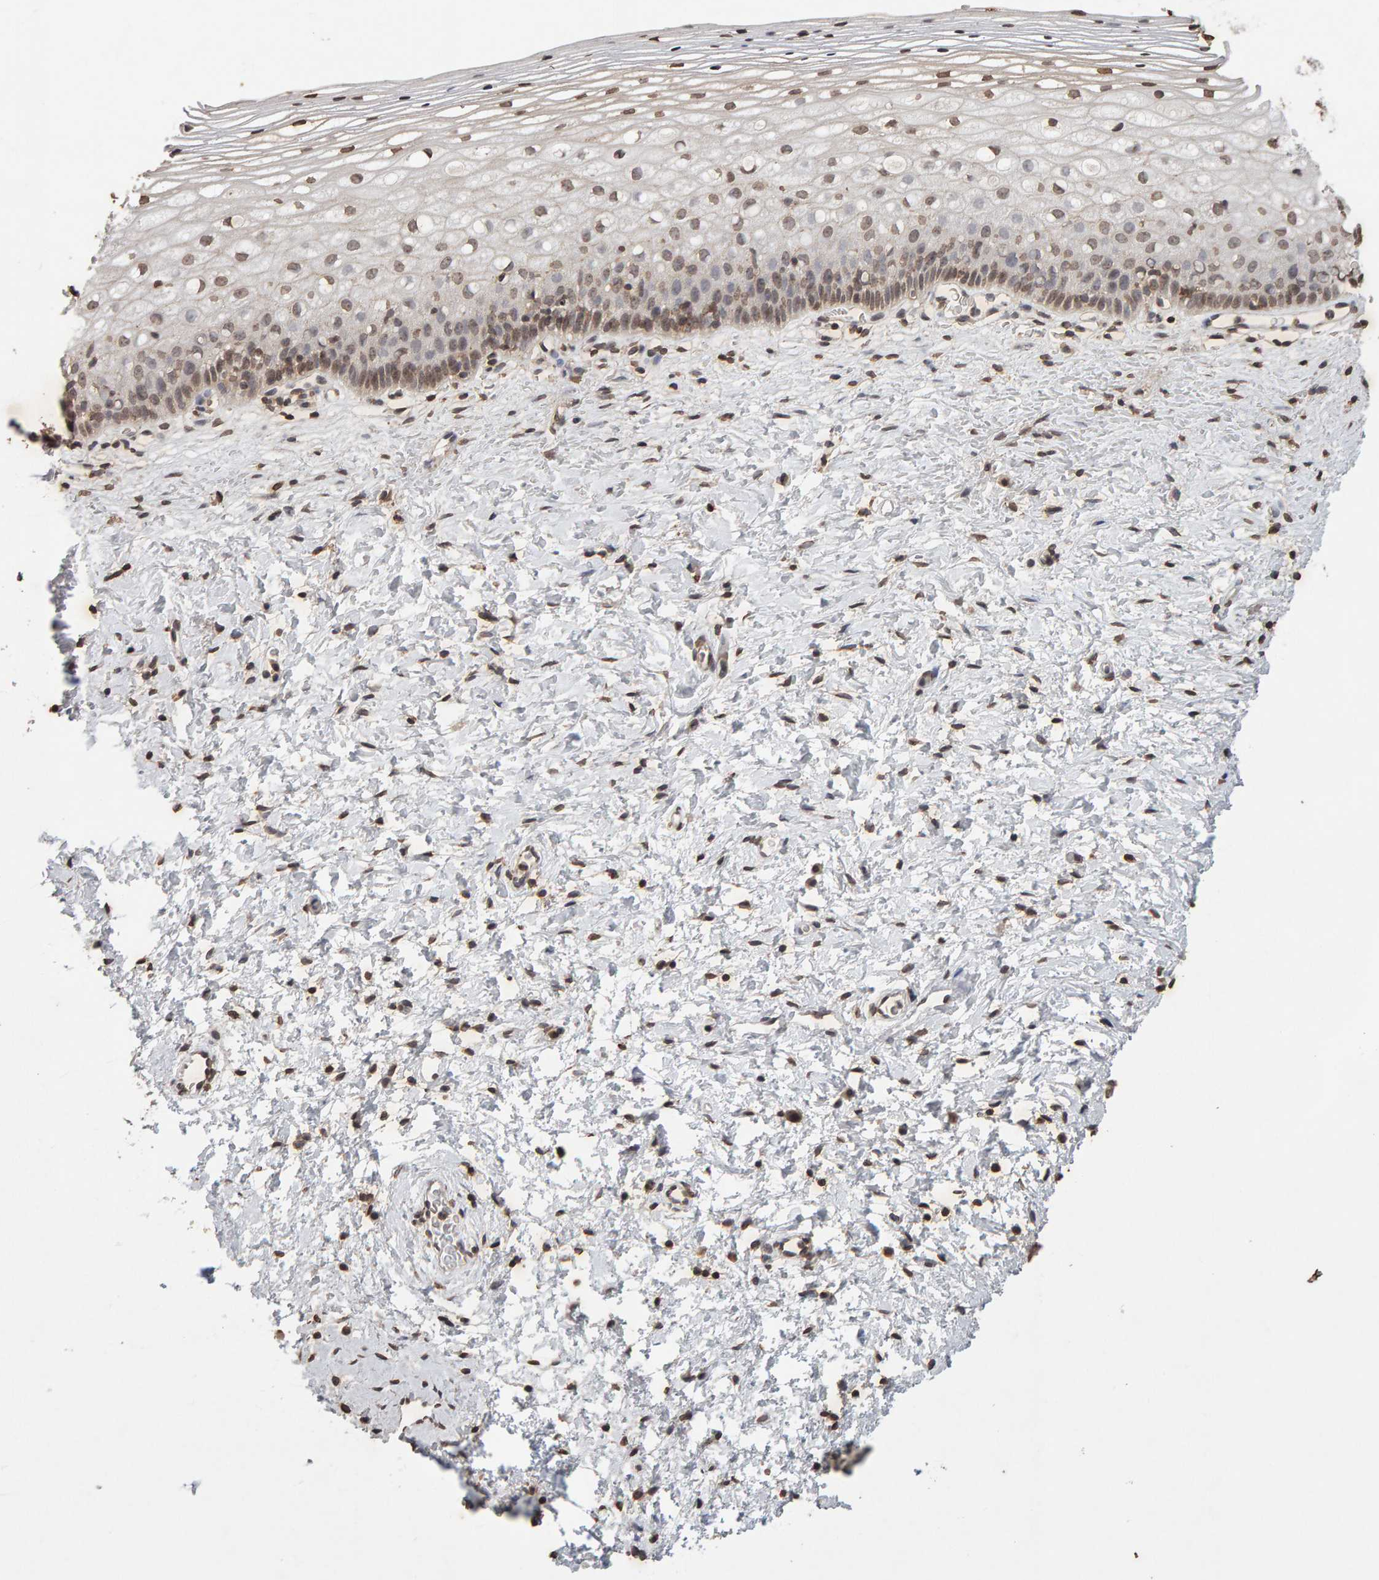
{"staining": {"intensity": "moderate", "quantity": ">75%", "location": "nuclear"}, "tissue": "cervix", "cell_type": "Squamous epithelial cells", "image_type": "normal", "snomed": [{"axis": "morphology", "description": "Normal tissue, NOS"}, {"axis": "topography", "description": "Cervix"}], "caption": "The image exhibits staining of benign cervix, revealing moderate nuclear protein expression (brown color) within squamous epithelial cells.", "gene": "DNAJB5", "patient": {"sex": "female", "age": 72}}